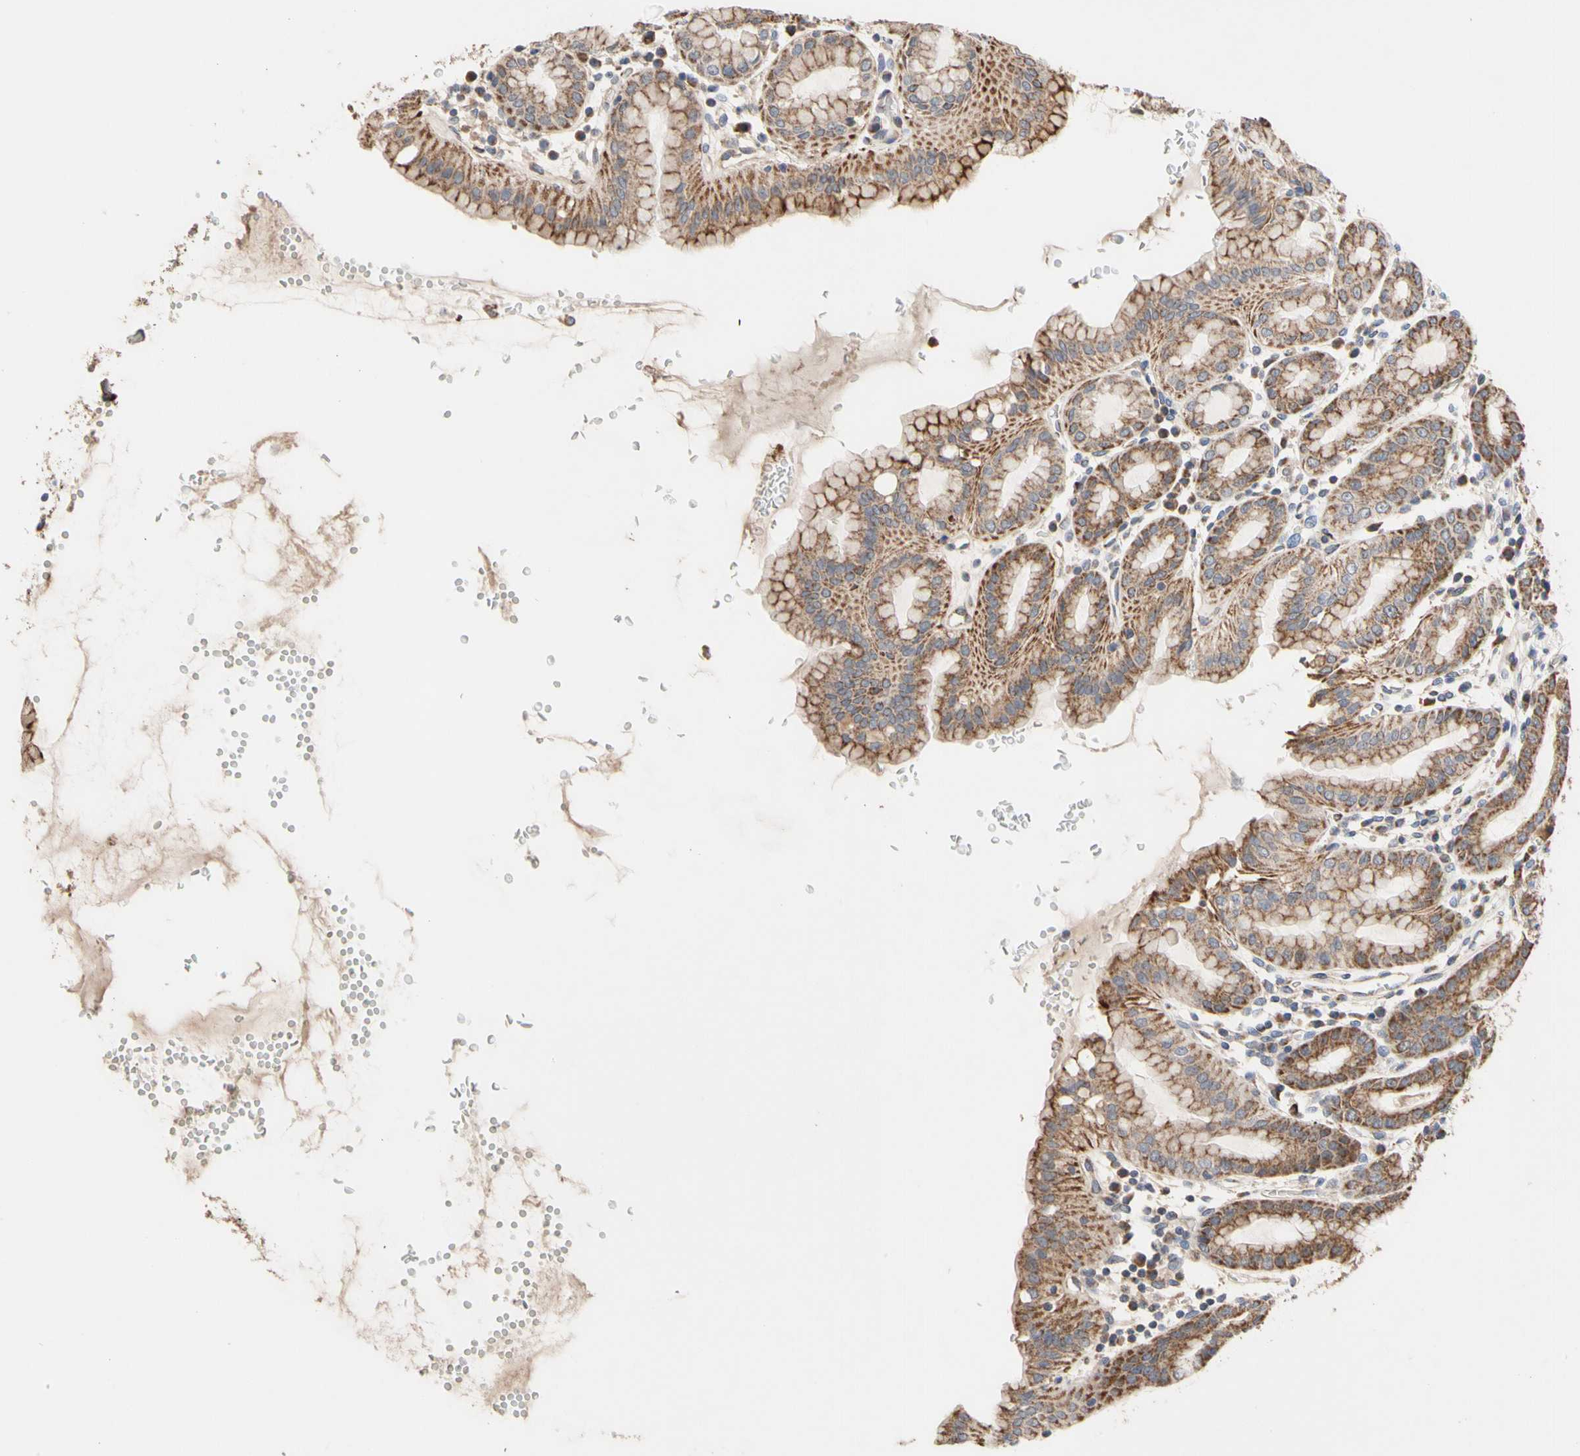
{"staining": {"intensity": "strong", "quantity": ">75%", "location": "cytoplasmic/membranous"}, "tissue": "stomach", "cell_type": "Glandular cells", "image_type": "normal", "snomed": [{"axis": "morphology", "description": "Normal tissue, NOS"}, {"axis": "topography", "description": "Stomach, upper"}], "caption": "IHC micrograph of benign stomach: human stomach stained using IHC exhibits high levels of strong protein expression localized specifically in the cytoplasmic/membranous of glandular cells, appearing as a cytoplasmic/membranous brown color.", "gene": "GPD2", "patient": {"sex": "male", "age": 68}}